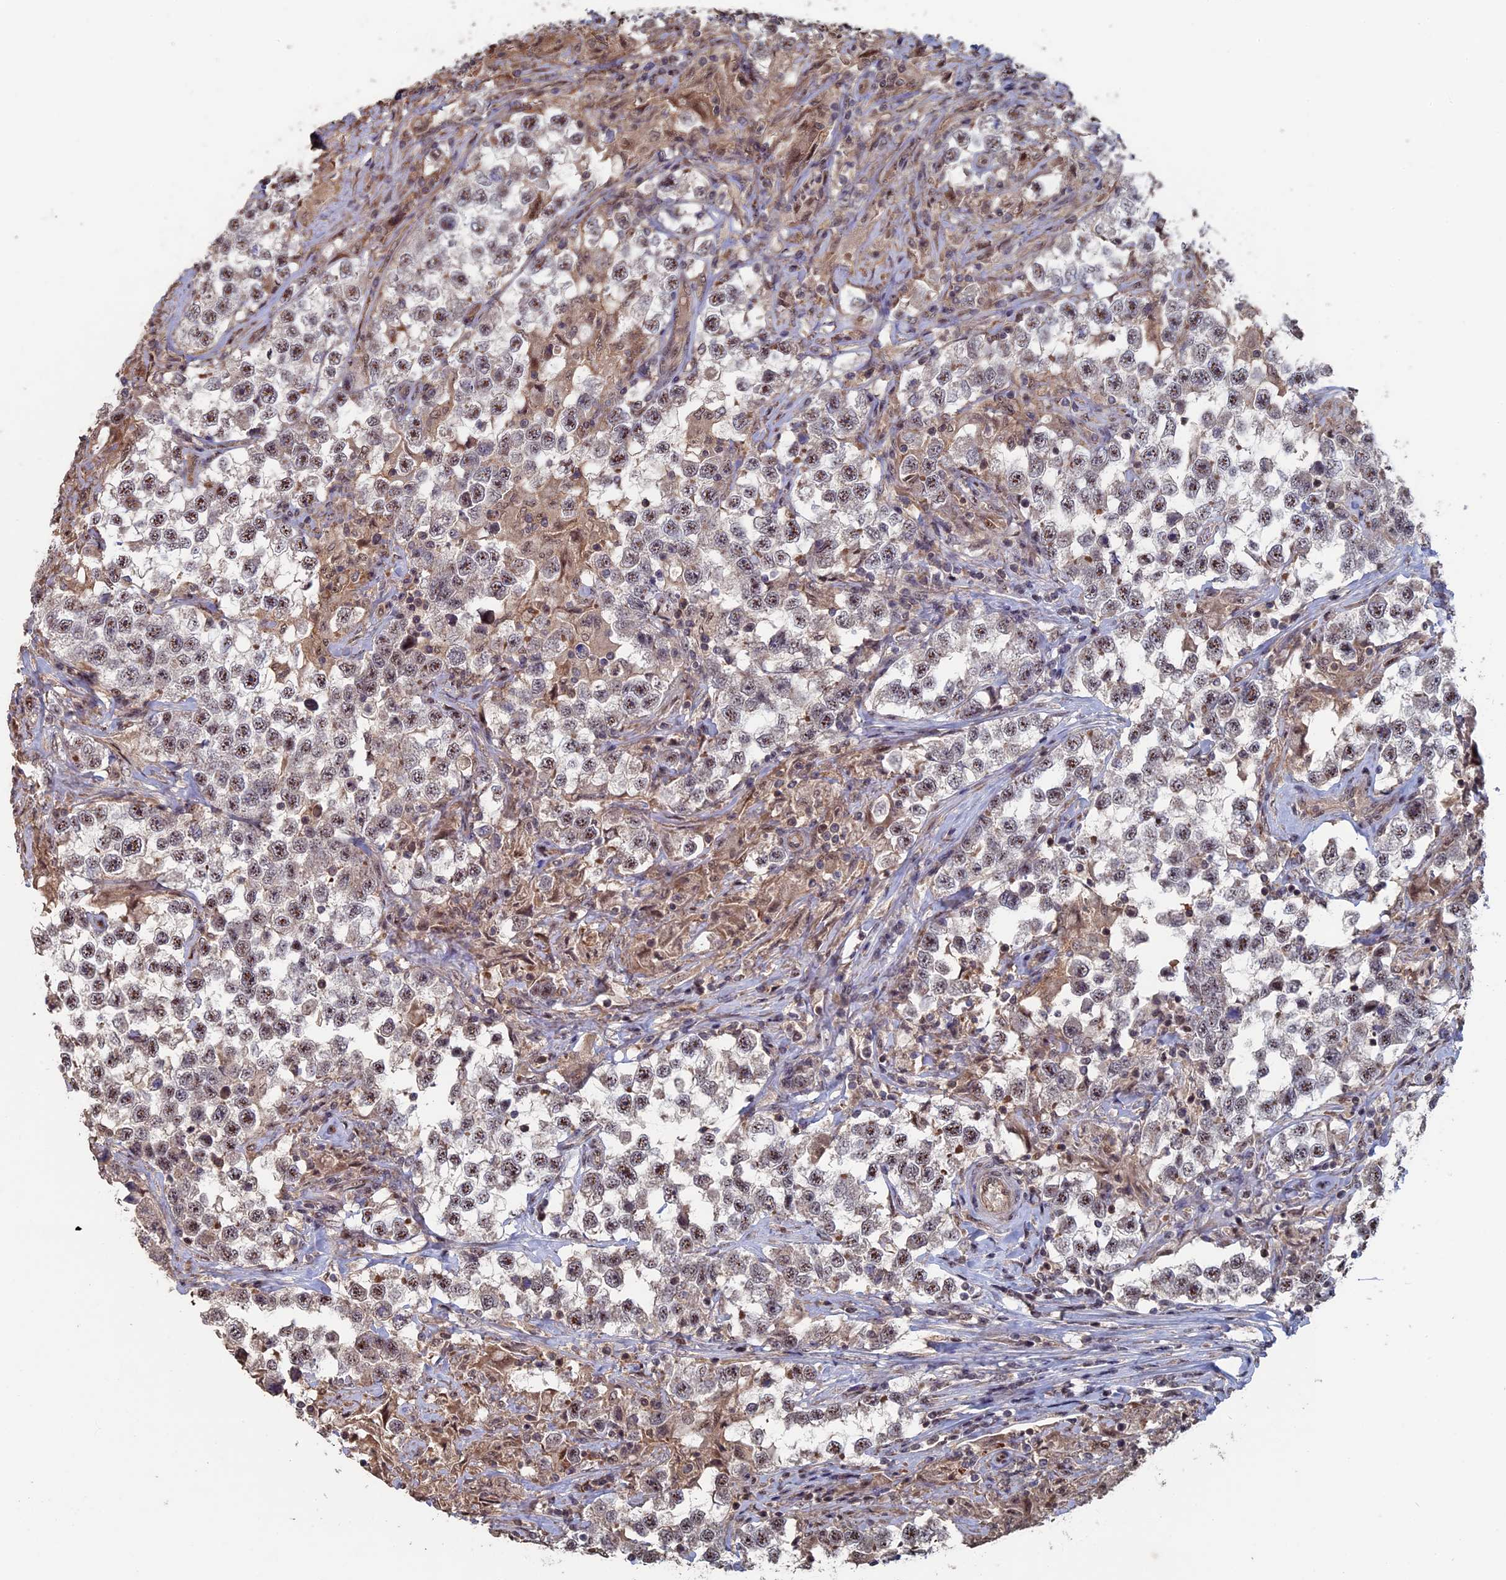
{"staining": {"intensity": "weak", "quantity": ">75%", "location": "nuclear"}, "tissue": "testis cancer", "cell_type": "Tumor cells", "image_type": "cancer", "snomed": [{"axis": "morphology", "description": "Seminoma, NOS"}, {"axis": "topography", "description": "Testis"}], "caption": "This photomicrograph displays IHC staining of seminoma (testis), with low weak nuclear expression in approximately >75% of tumor cells.", "gene": "KIAA1328", "patient": {"sex": "male", "age": 46}}